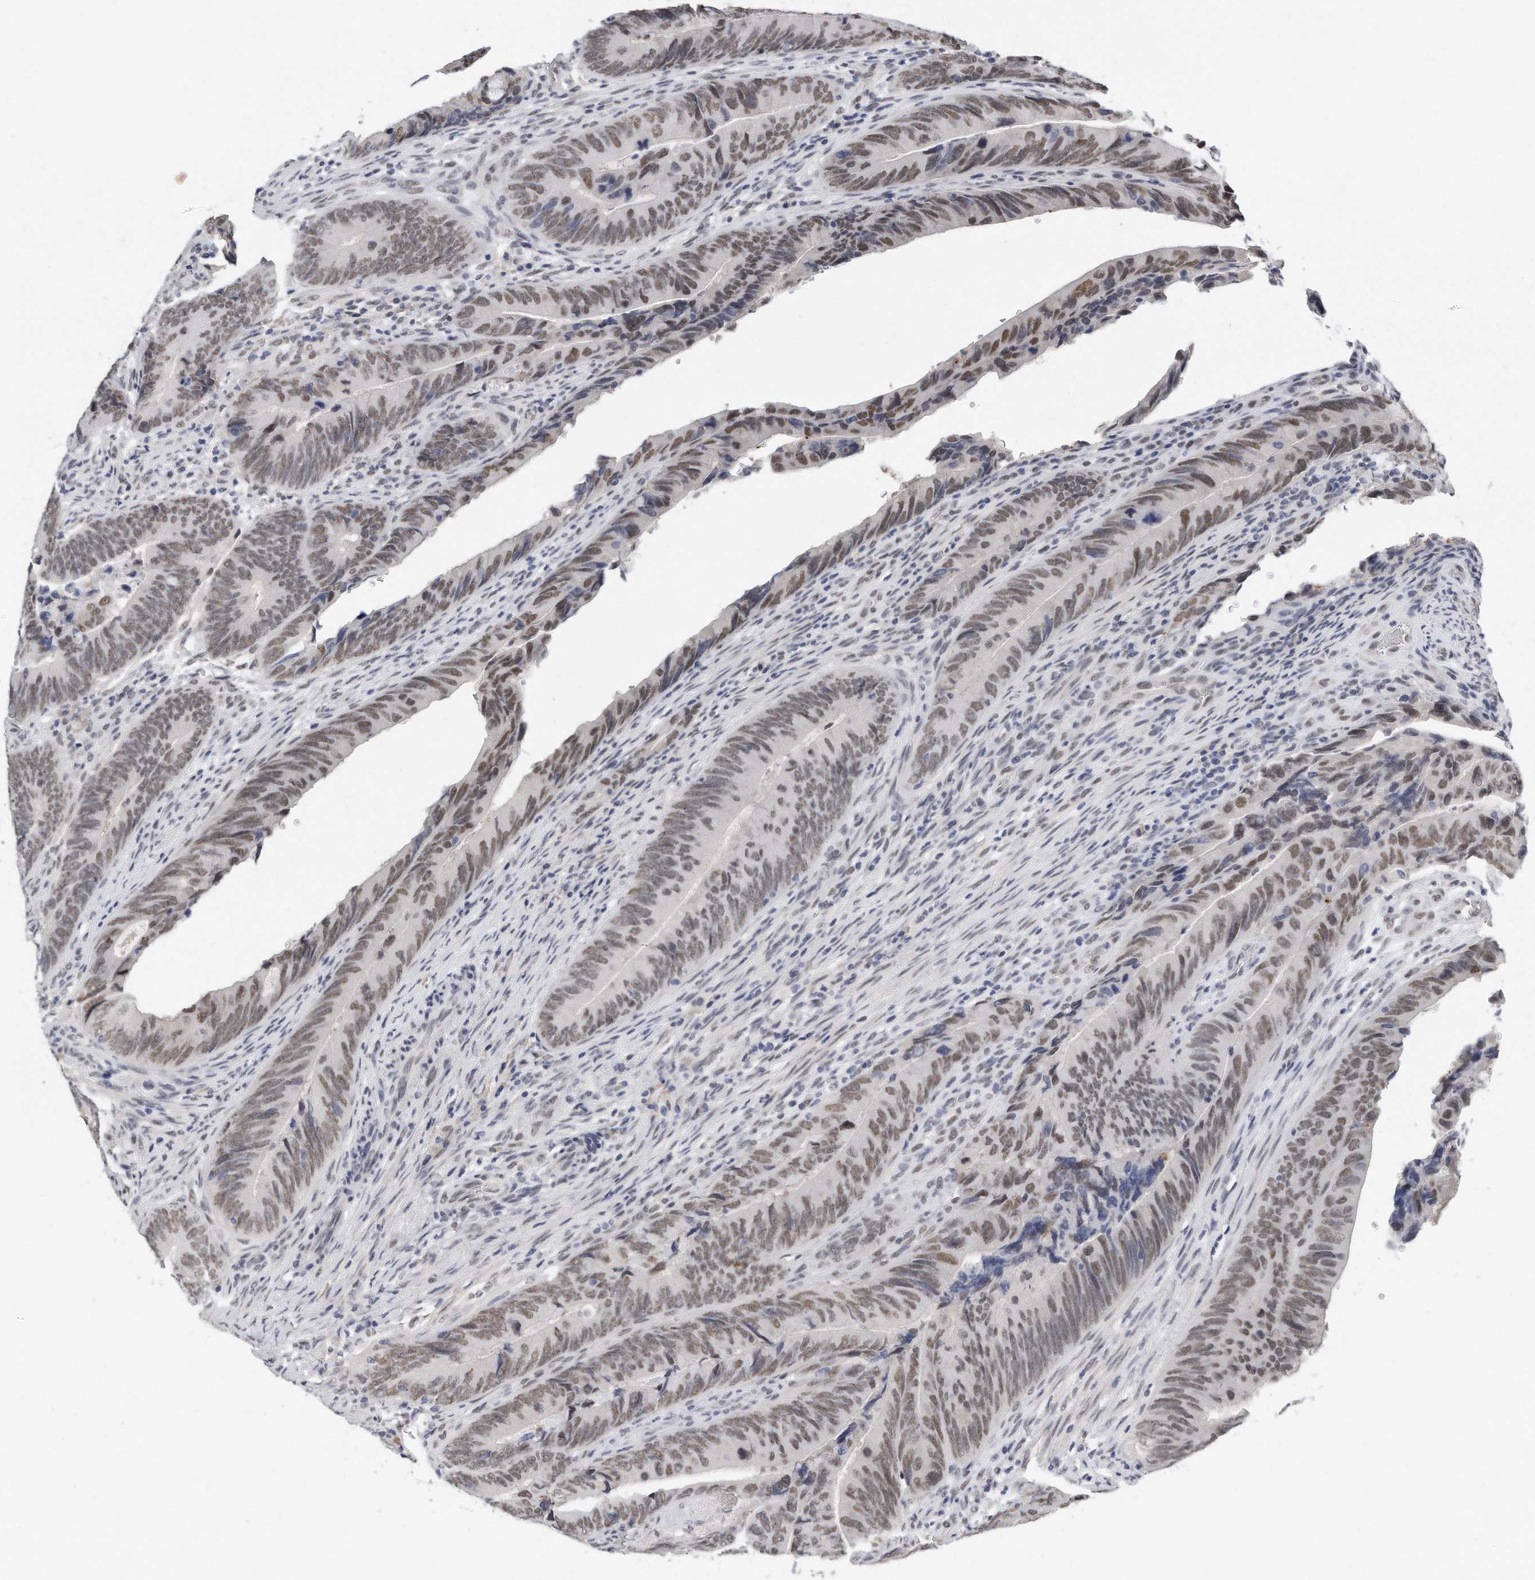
{"staining": {"intensity": "moderate", "quantity": ">75%", "location": "nuclear"}, "tissue": "colorectal cancer", "cell_type": "Tumor cells", "image_type": "cancer", "snomed": [{"axis": "morphology", "description": "Normal tissue, NOS"}, {"axis": "morphology", "description": "Adenocarcinoma, NOS"}, {"axis": "topography", "description": "Colon"}], "caption": "Immunohistochemistry (DAB (3,3'-diaminobenzidine)) staining of human adenocarcinoma (colorectal) displays moderate nuclear protein positivity in about >75% of tumor cells. (Stains: DAB in brown, nuclei in blue, Microscopy: brightfield microscopy at high magnification).", "gene": "CTBP2", "patient": {"sex": "male", "age": 56}}